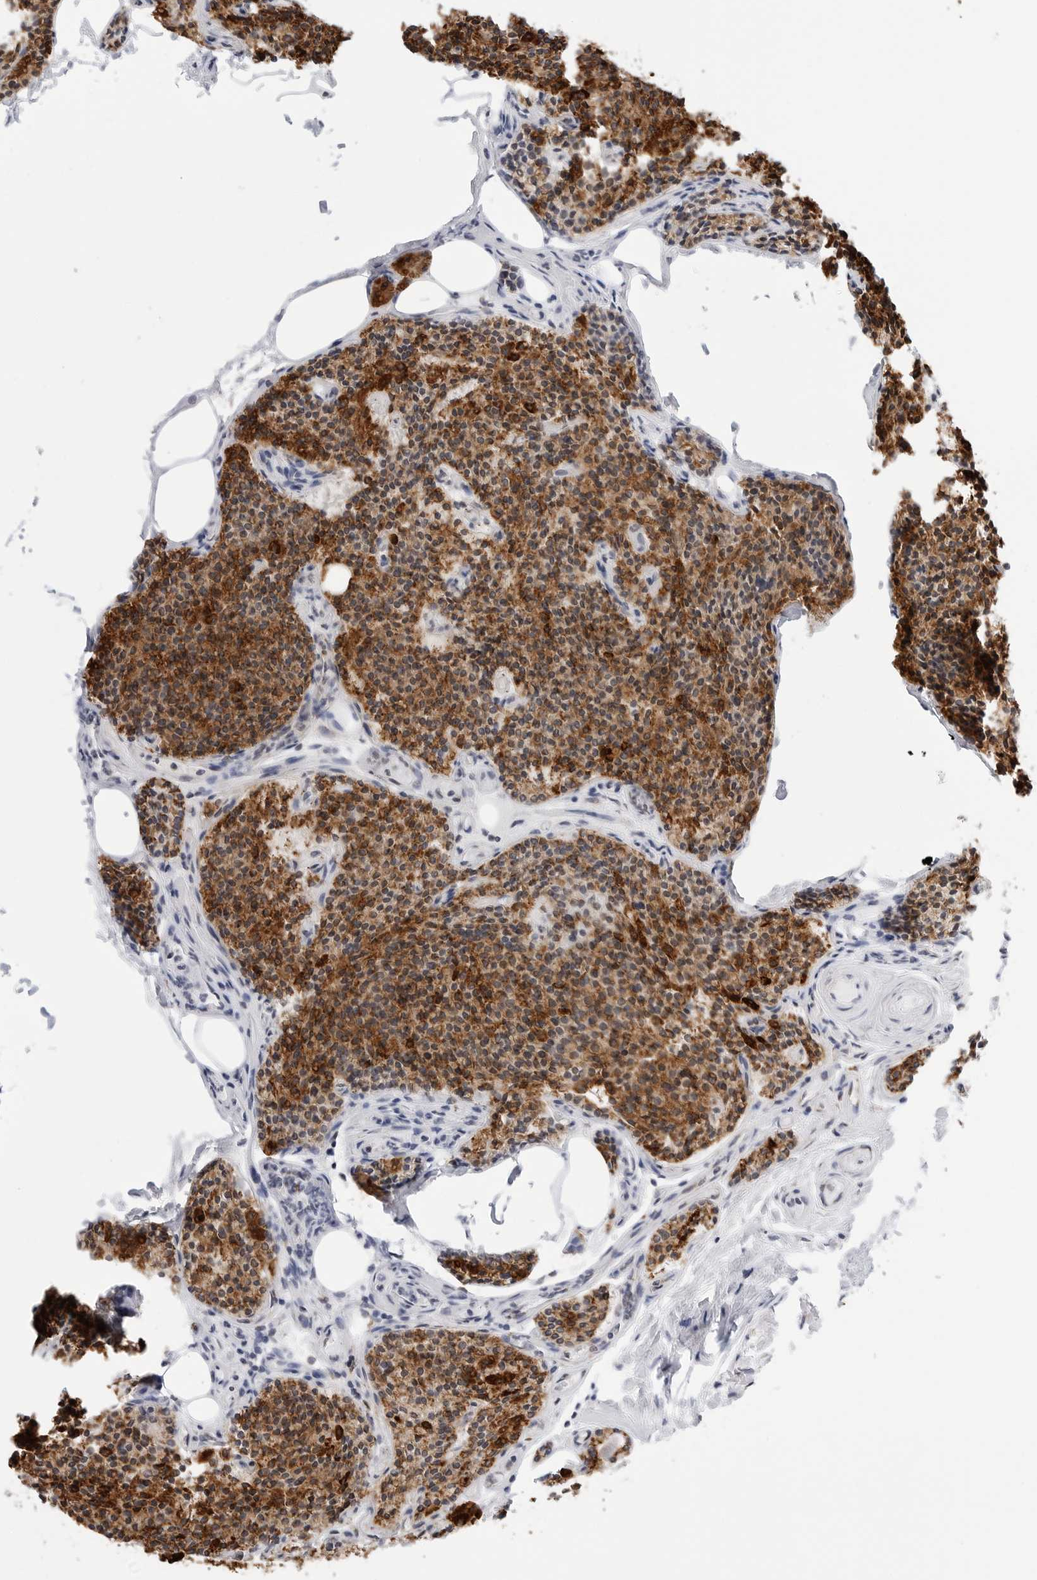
{"staining": {"intensity": "strong", "quantity": ">75%", "location": "cytoplasmic/membranous"}, "tissue": "parathyroid gland", "cell_type": "Glandular cells", "image_type": "normal", "snomed": [{"axis": "morphology", "description": "Normal tissue, NOS"}, {"axis": "topography", "description": "Parathyroid gland"}], "caption": "An immunohistochemistry histopathology image of normal tissue is shown. Protein staining in brown shows strong cytoplasmic/membranous positivity in parathyroid gland within glandular cells.", "gene": "ATP5IF1", "patient": {"sex": "female", "age": 71}}